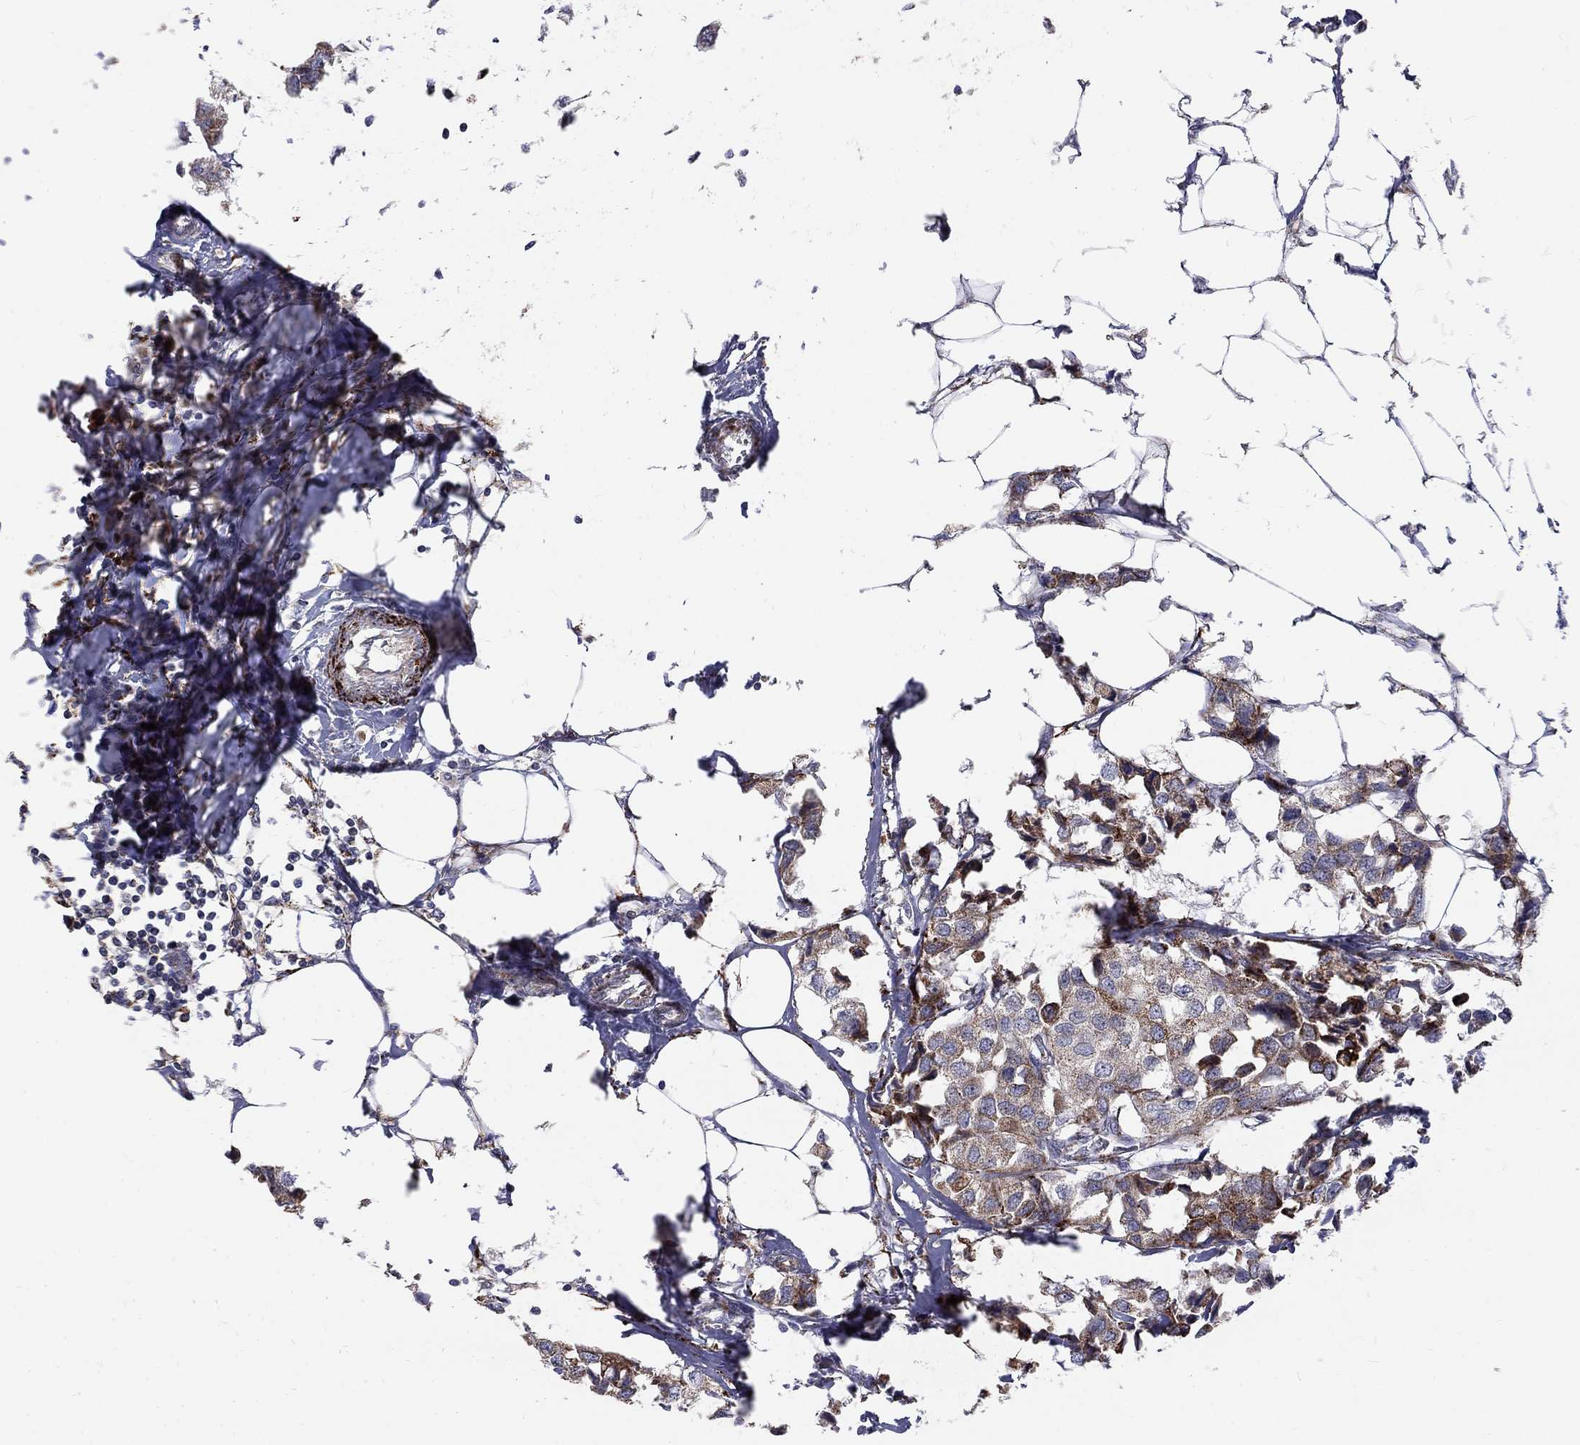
{"staining": {"intensity": "strong", "quantity": ">75%", "location": "cytoplasmic/membranous"}, "tissue": "breast cancer", "cell_type": "Tumor cells", "image_type": "cancer", "snomed": [{"axis": "morphology", "description": "Duct carcinoma"}, {"axis": "topography", "description": "Breast"}], "caption": "Immunohistochemistry (IHC) photomicrograph of neoplastic tissue: human breast cancer stained using IHC demonstrates high levels of strong protein expression localized specifically in the cytoplasmic/membranous of tumor cells, appearing as a cytoplasmic/membranous brown color.", "gene": "ALDH1B1", "patient": {"sex": "female", "age": 80}}